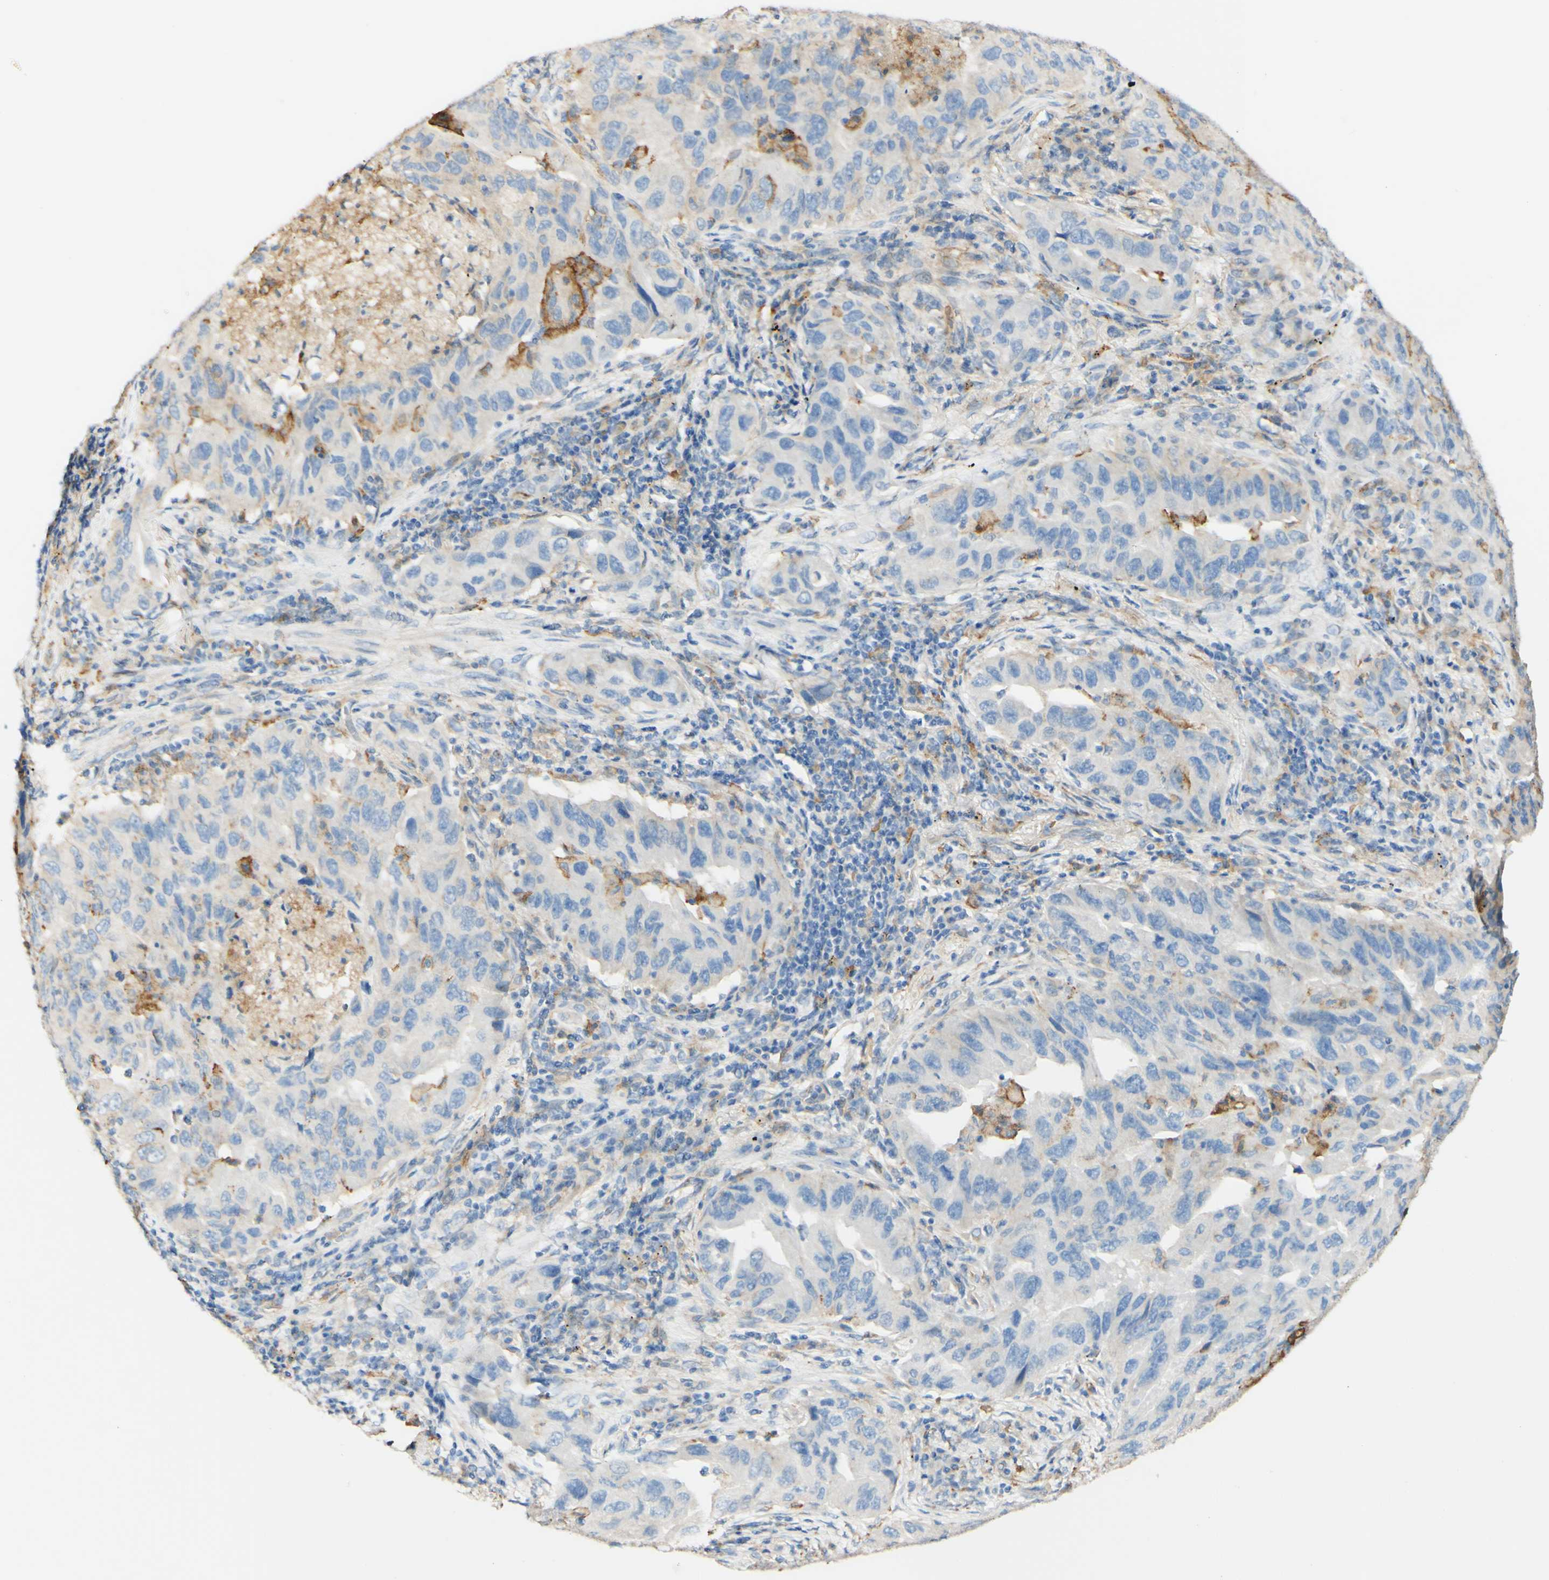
{"staining": {"intensity": "weak", "quantity": "<25%", "location": "cytoplasmic/membranous"}, "tissue": "lung cancer", "cell_type": "Tumor cells", "image_type": "cancer", "snomed": [{"axis": "morphology", "description": "Adenocarcinoma, NOS"}, {"axis": "topography", "description": "Lung"}], "caption": "This is a photomicrograph of immunohistochemistry (IHC) staining of lung cancer, which shows no positivity in tumor cells.", "gene": "FCGRT", "patient": {"sex": "female", "age": 65}}